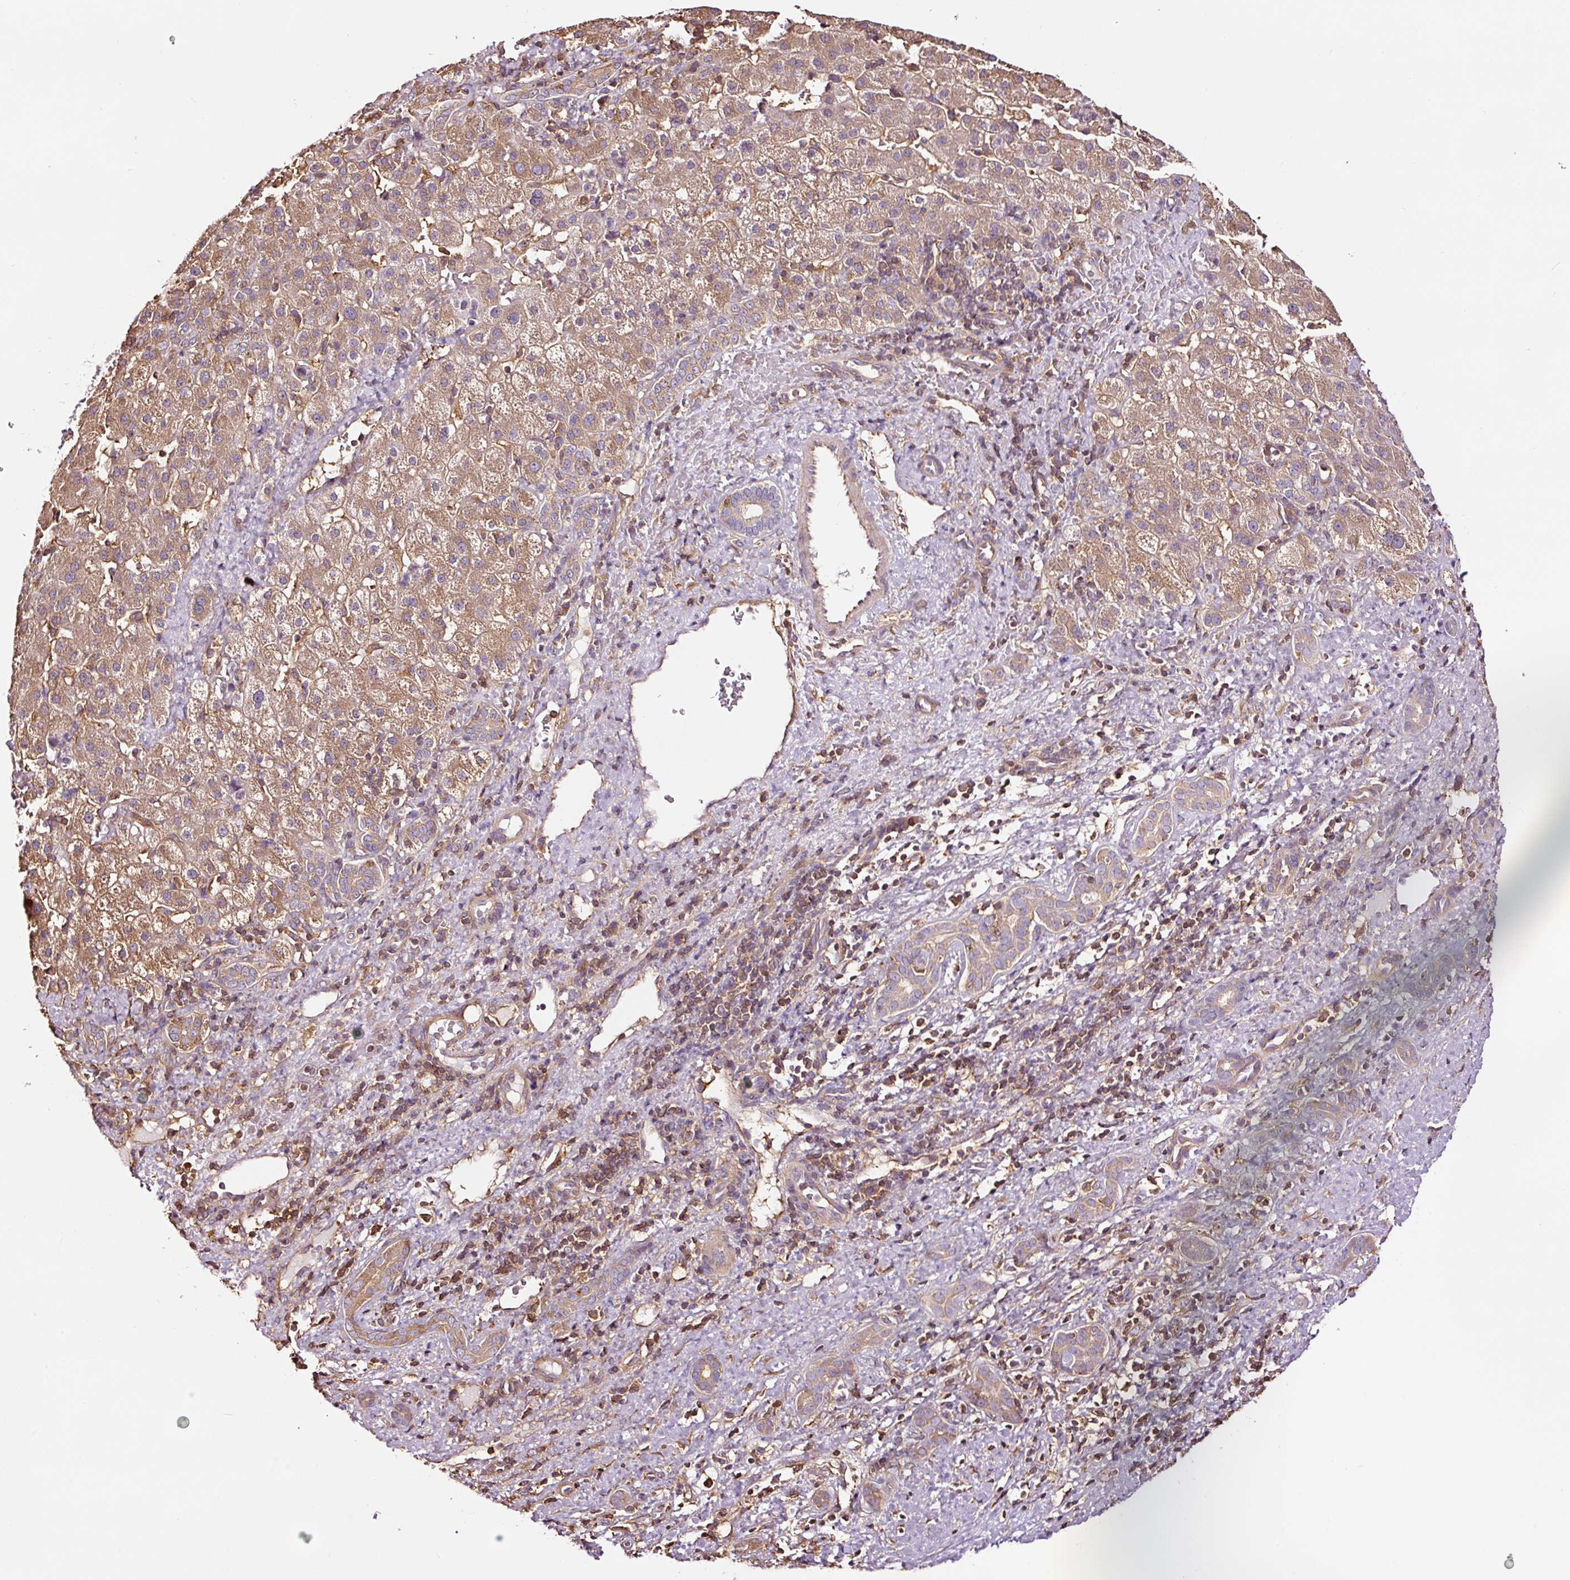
{"staining": {"intensity": "moderate", "quantity": ">75%", "location": "cytoplasmic/membranous"}, "tissue": "liver cancer", "cell_type": "Tumor cells", "image_type": "cancer", "snomed": [{"axis": "morphology", "description": "Normal tissue, NOS"}, {"axis": "morphology", "description": "Carcinoma, Hepatocellular, NOS"}, {"axis": "topography", "description": "Liver"}], "caption": "About >75% of tumor cells in liver hepatocellular carcinoma show moderate cytoplasmic/membranous protein staining as visualized by brown immunohistochemical staining.", "gene": "METAP1", "patient": {"sex": "male", "age": 57}}